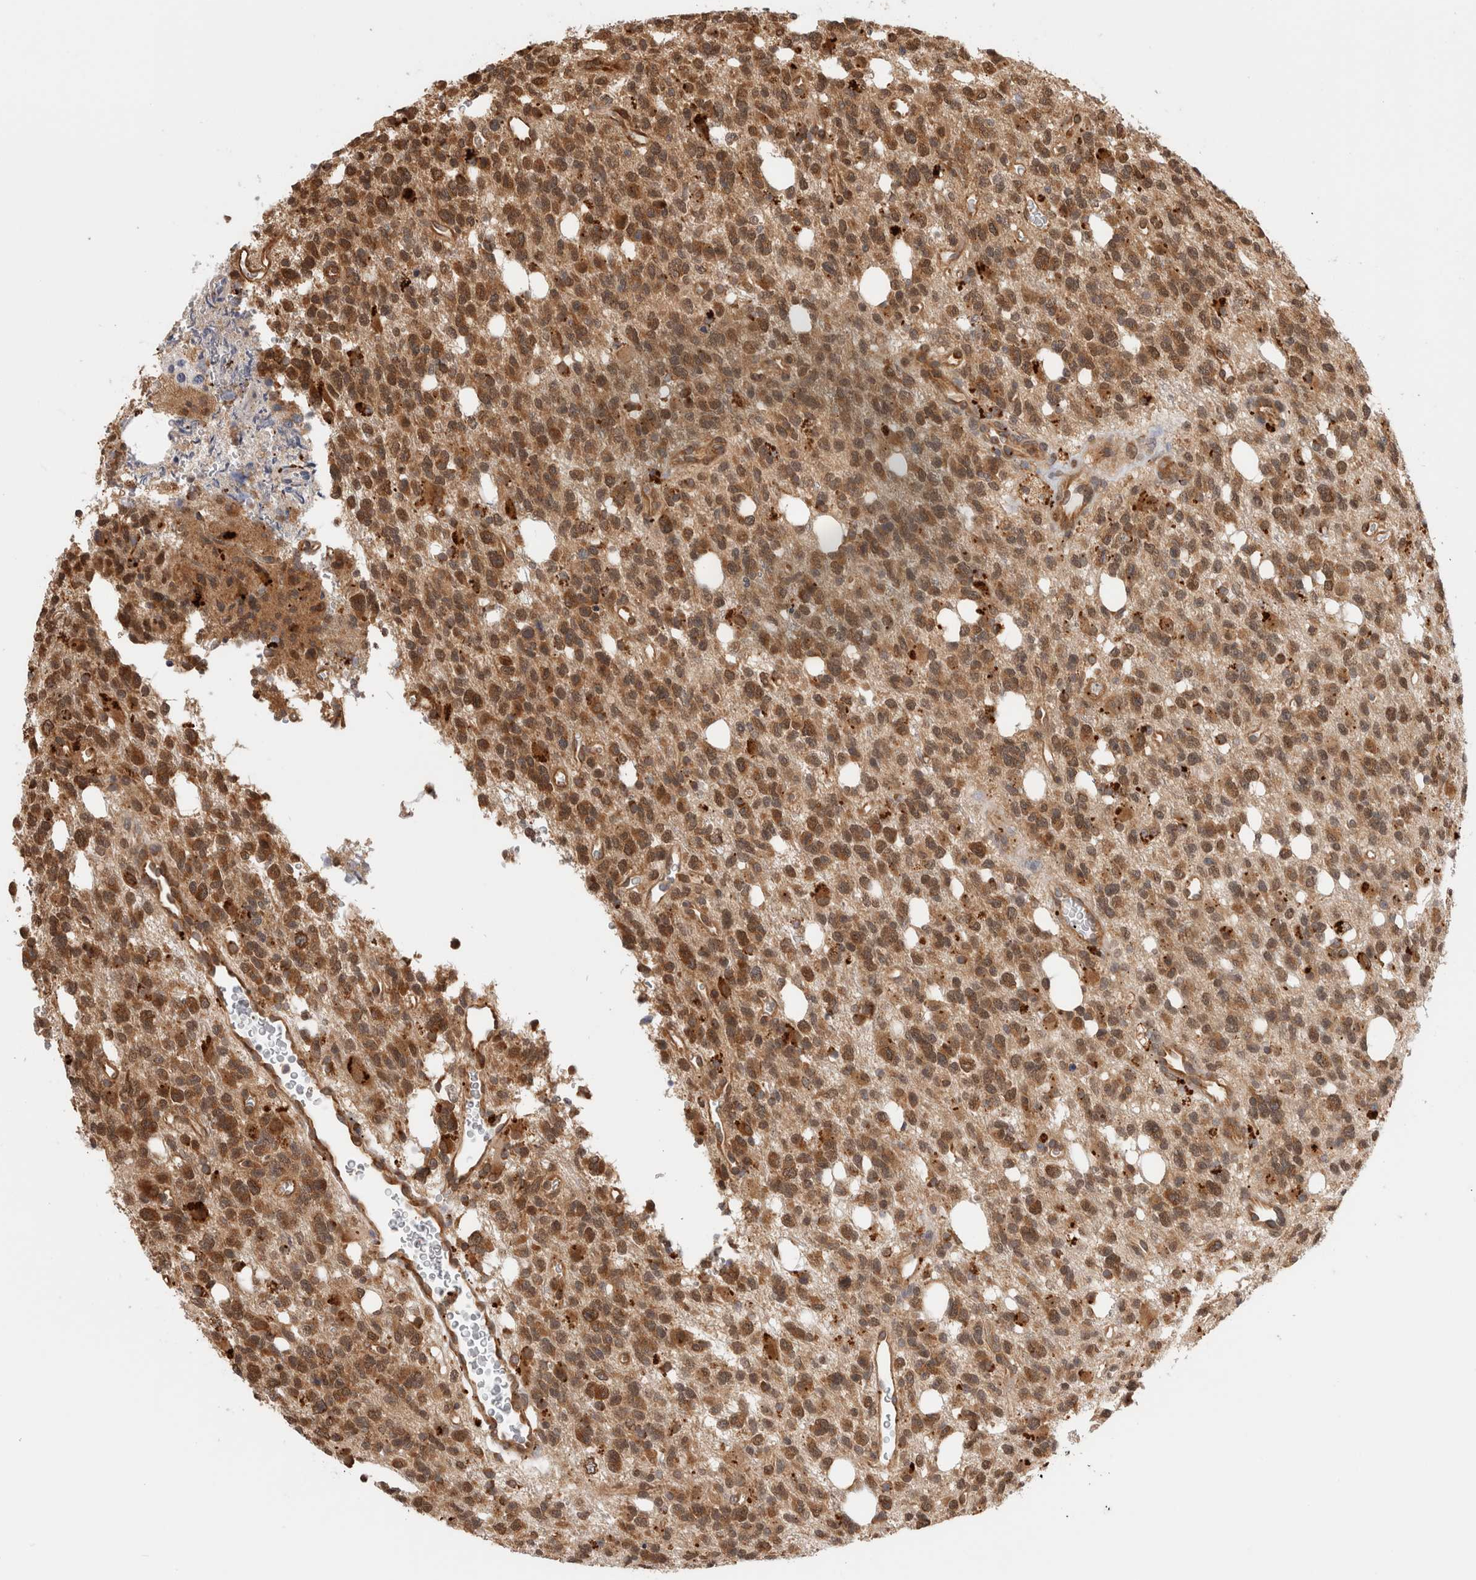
{"staining": {"intensity": "moderate", "quantity": ">75%", "location": "cytoplasmic/membranous"}, "tissue": "glioma", "cell_type": "Tumor cells", "image_type": "cancer", "snomed": [{"axis": "morphology", "description": "Glioma, malignant, High grade"}, {"axis": "topography", "description": "Brain"}], "caption": "Malignant glioma (high-grade) was stained to show a protein in brown. There is medium levels of moderate cytoplasmic/membranous staining in approximately >75% of tumor cells. (Stains: DAB (3,3'-diaminobenzidine) in brown, nuclei in blue, Microscopy: brightfield microscopy at high magnification).", "gene": "ACTL9", "patient": {"sex": "female", "age": 62}}